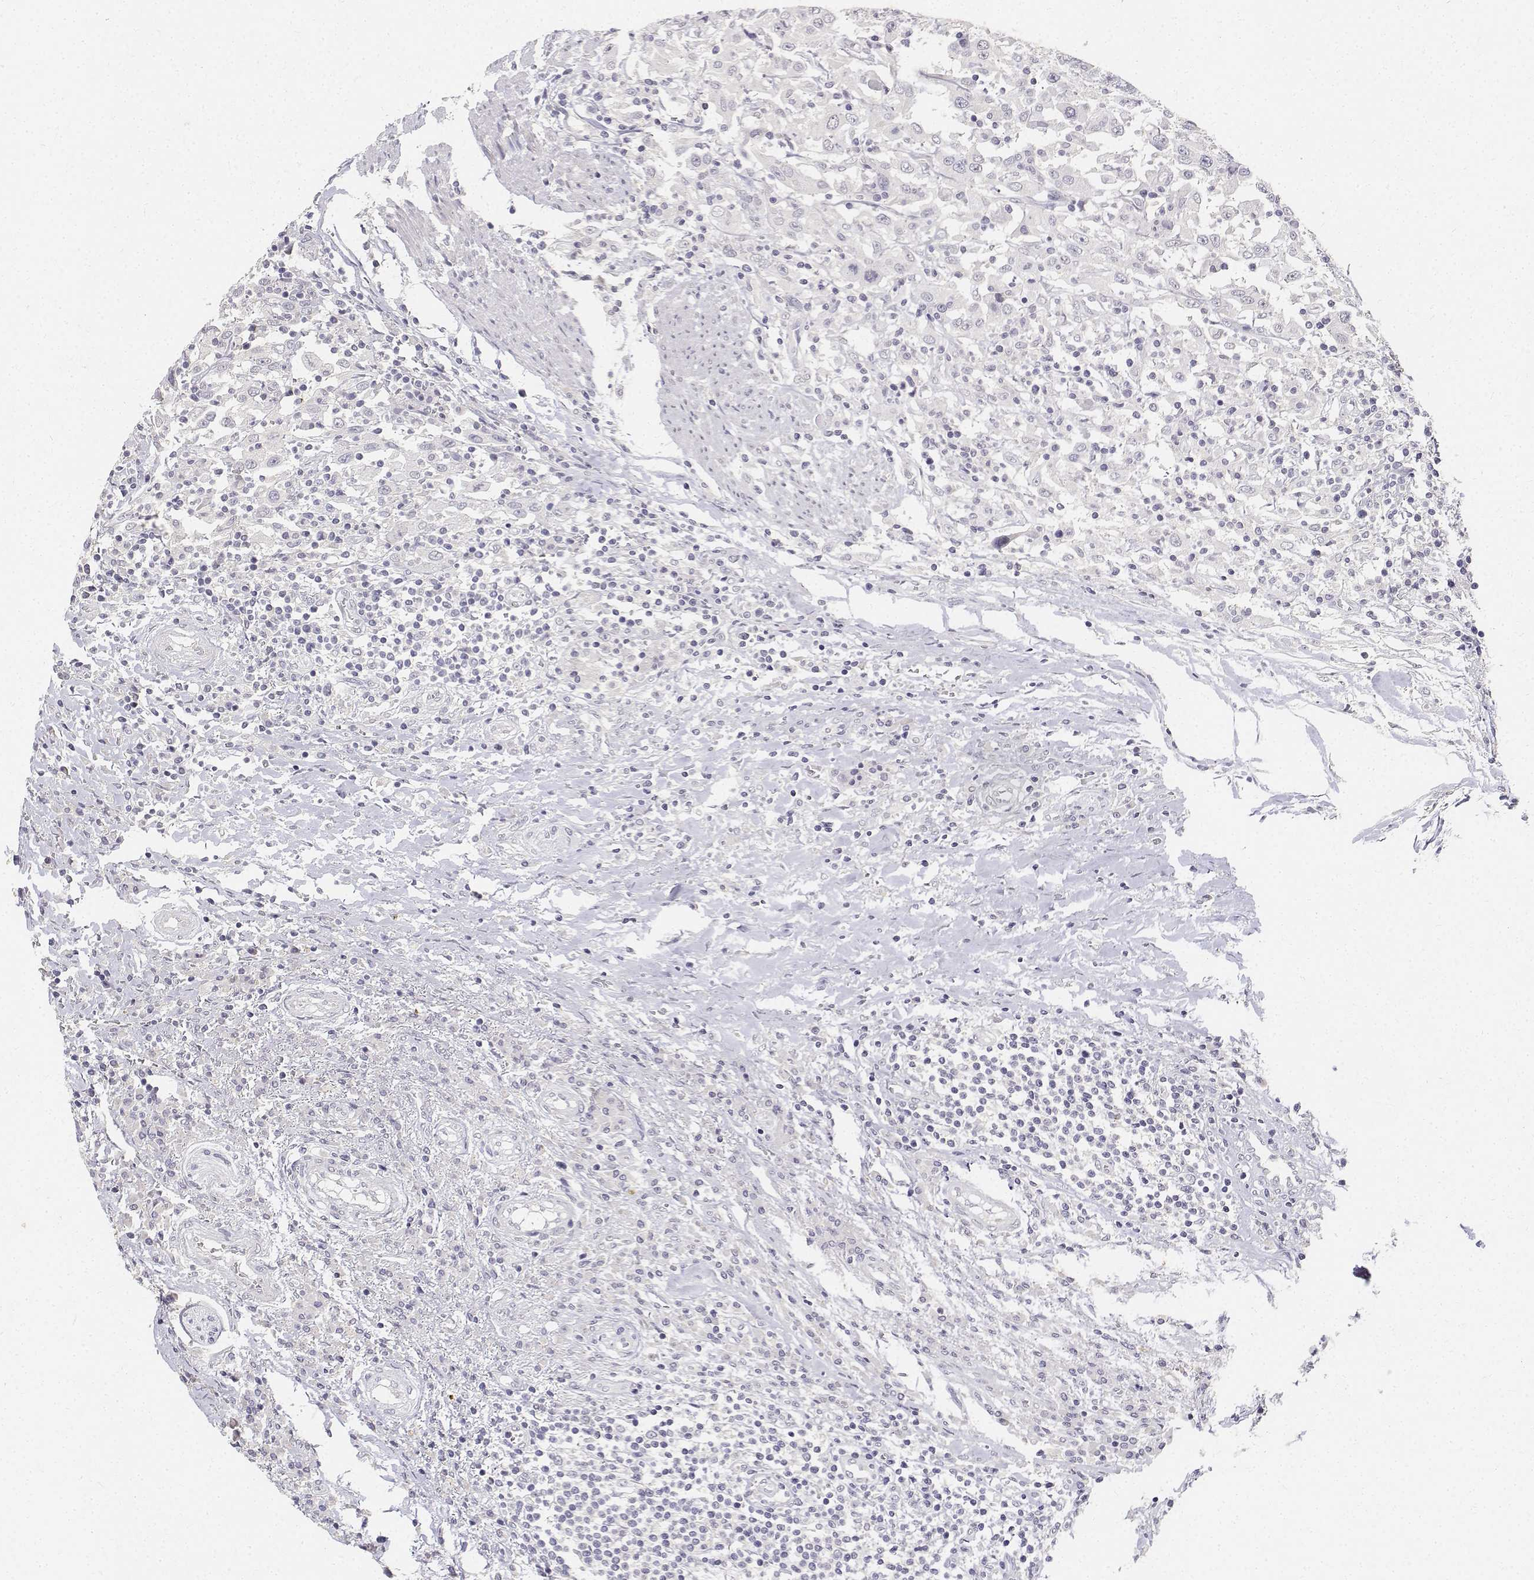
{"staining": {"intensity": "negative", "quantity": "none", "location": "none"}, "tissue": "urothelial cancer", "cell_type": "Tumor cells", "image_type": "cancer", "snomed": [{"axis": "morphology", "description": "Urothelial carcinoma, High grade"}, {"axis": "topography", "description": "Urinary bladder"}], "caption": "Human high-grade urothelial carcinoma stained for a protein using IHC reveals no expression in tumor cells.", "gene": "PAEP", "patient": {"sex": "male", "age": 61}}